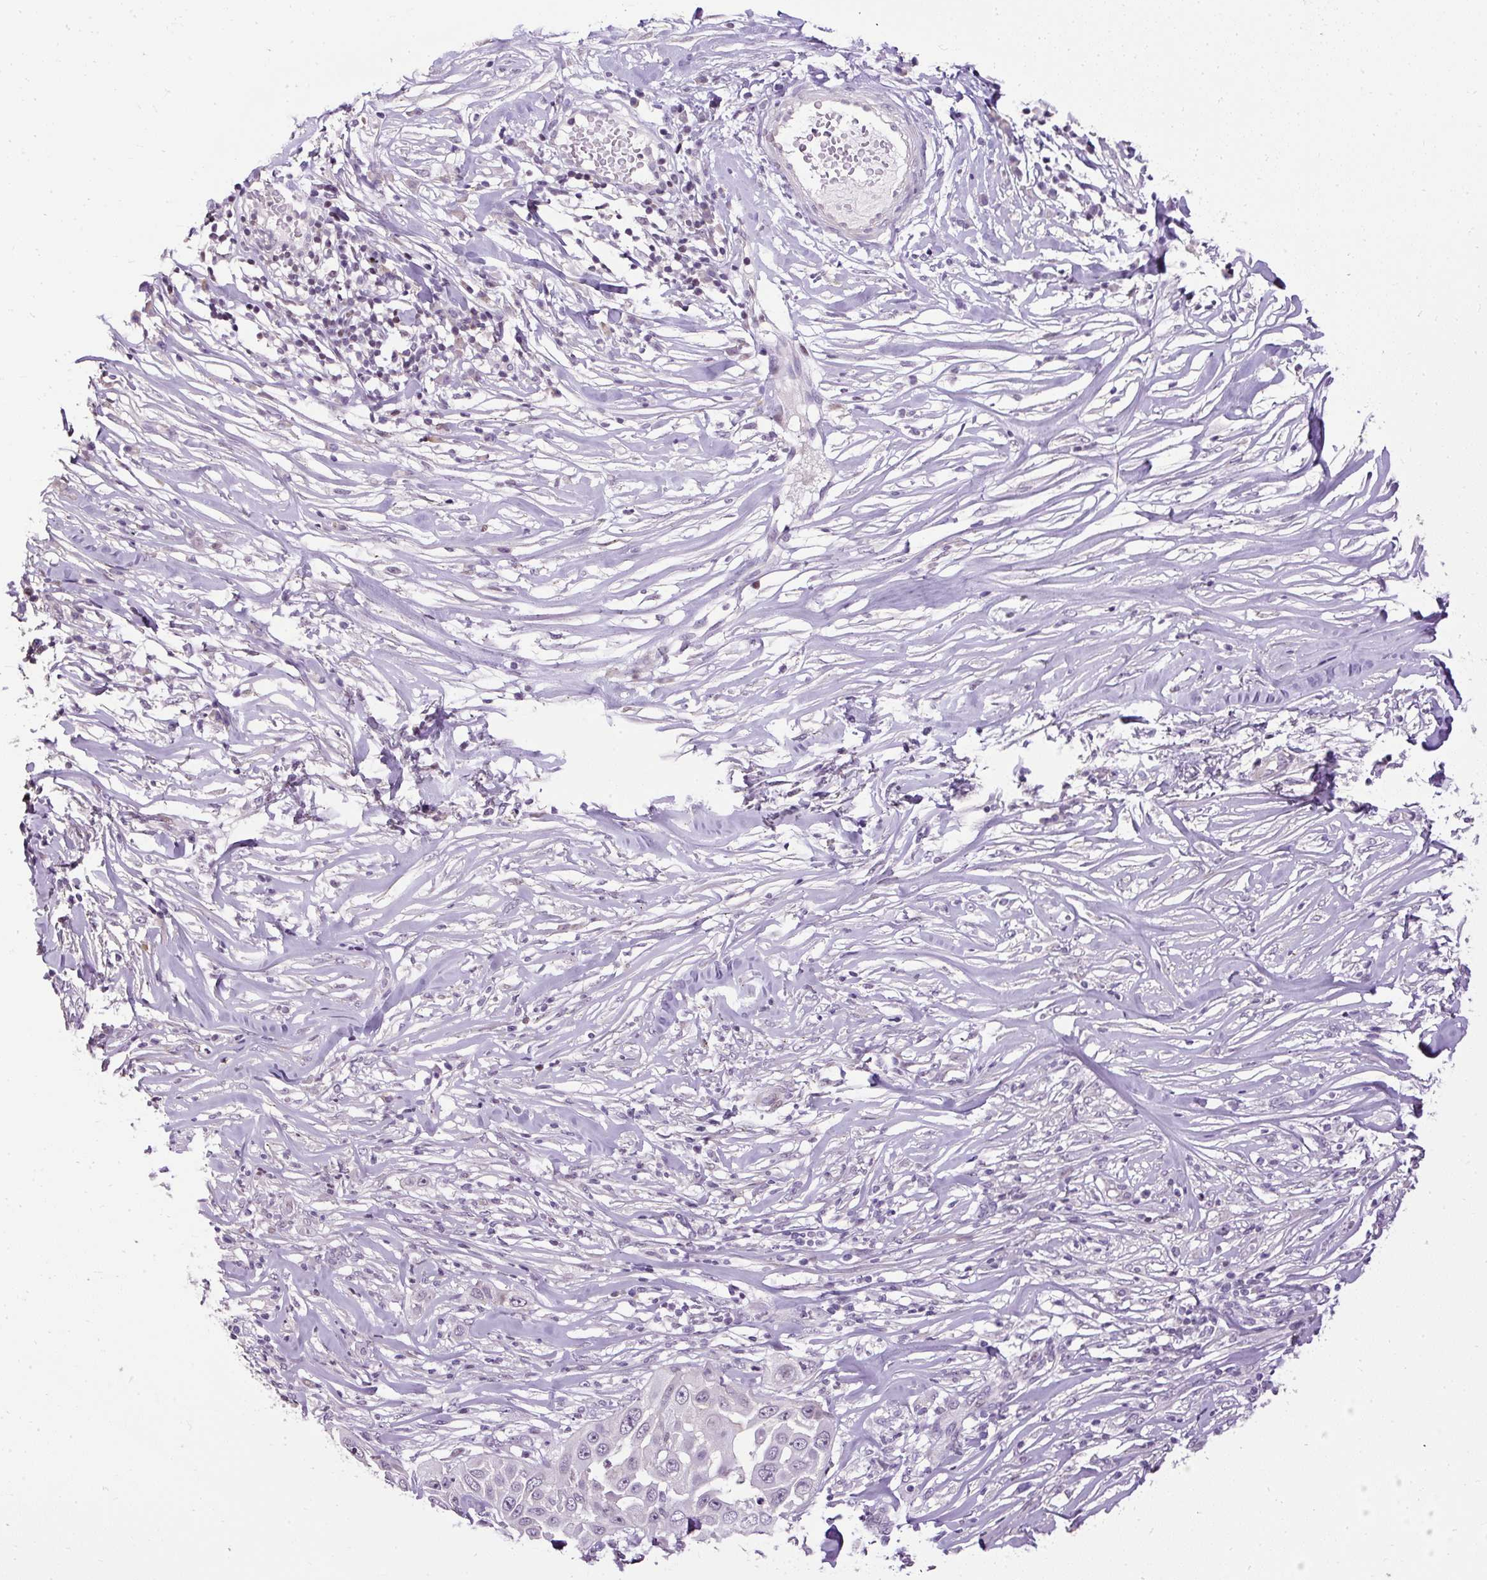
{"staining": {"intensity": "negative", "quantity": "none", "location": "none"}, "tissue": "skin cancer", "cell_type": "Tumor cells", "image_type": "cancer", "snomed": [{"axis": "morphology", "description": "Squamous cell carcinoma, NOS"}, {"axis": "topography", "description": "Skin"}], "caption": "Immunohistochemical staining of skin cancer exhibits no significant expression in tumor cells.", "gene": "ARHGEF18", "patient": {"sex": "female", "age": 44}}